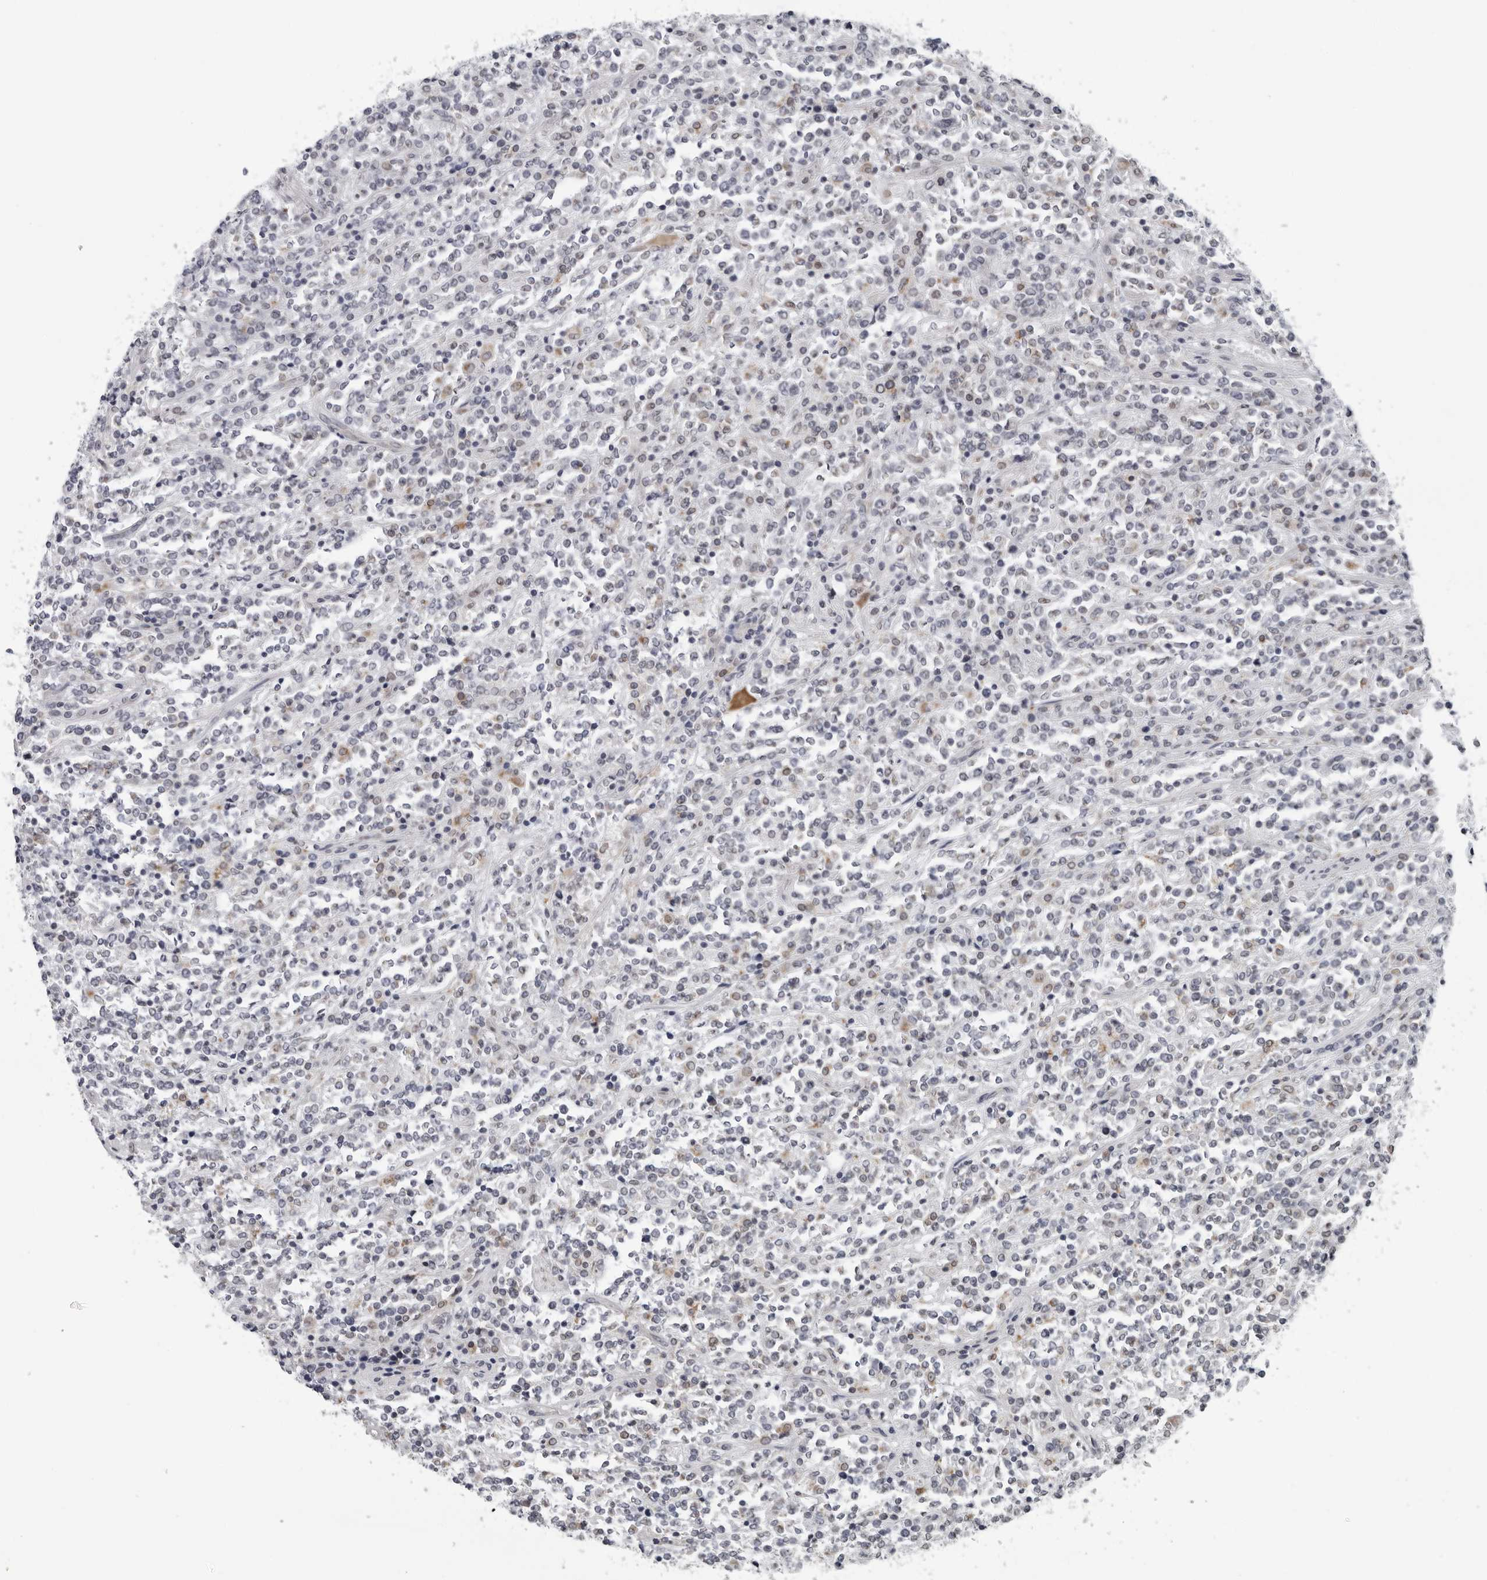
{"staining": {"intensity": "negative", "quantity": "none", "location": "none"}, "tissue": "lymphoma", "cell_type": "Tumor cells", "image_type": "cancer", "snomed": [{"axis": "morphology", "description": "Malignant lymphoma, non-Hodgkin's type, High grade"}, {"axis": "topography", "description": "Soft tissue"}], "caption": "This photomicrograph is of high-grade malignant lymphoma, non-Hodgkin's type stained with IHC to label a protein in brown with the nuclei are counter-stained blue. There is no expression in tumor cells.", "gene": "CPT2", "patient": {"sex": "male", "age": 18}}